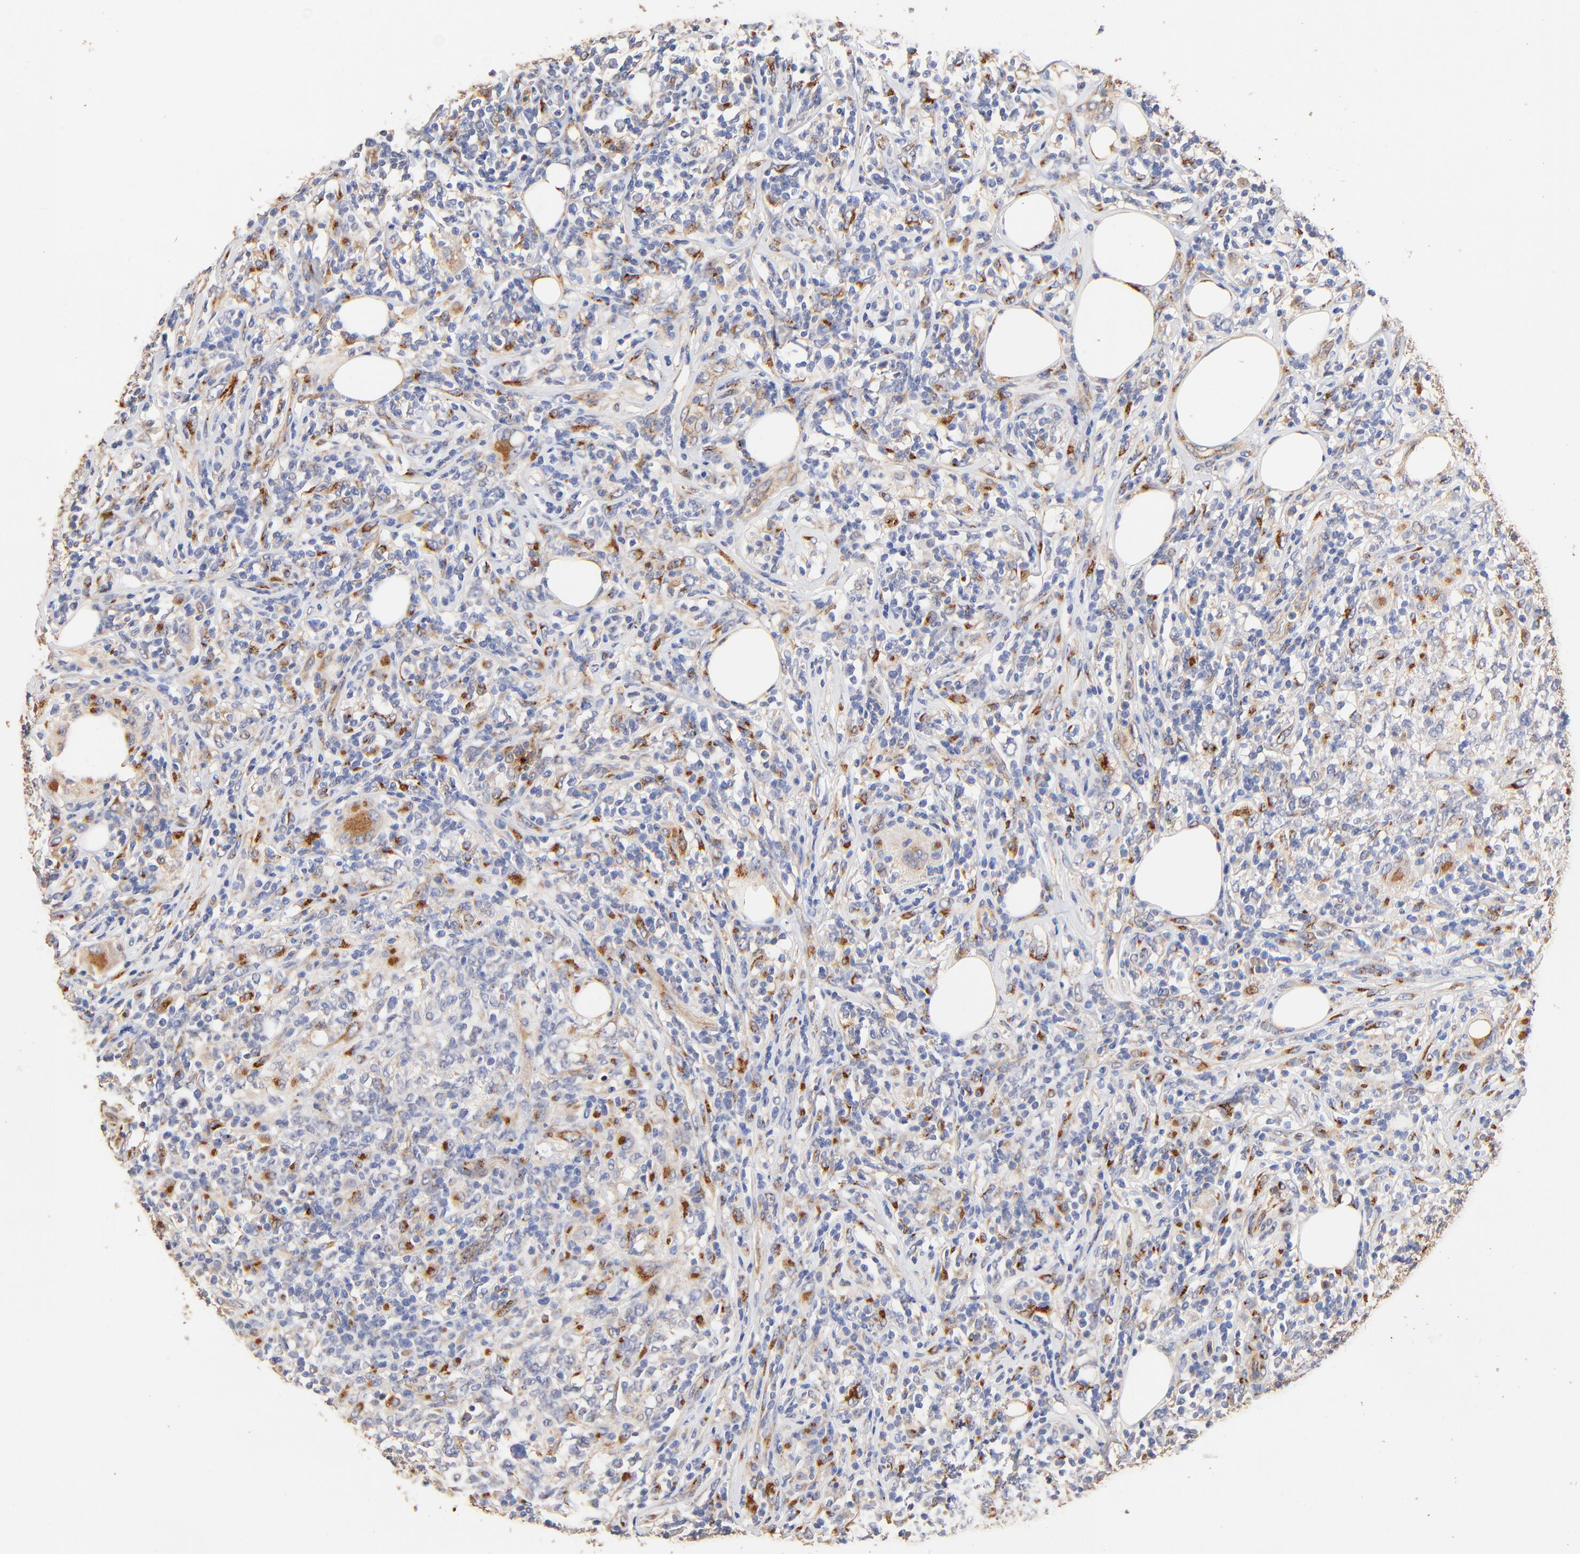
{"staining": {"intensity": "moderate", "quantity": "<25%", "location": "cytoplasmic/membranous"}, "tissue": "lymphoma", "cell_type": "Tumor cells", "image_type": "cancer", "snomed": [{"axis": "morphology", "description": "Malignant lymphoma, non-Hodgkin's type, High grade"}, {"axis": "topography", "description": "Lymph node"}], "caption": "Immunohistochemistry (DAB) staining of human lymphoma reveals moderate cytoplasmic/membranous protein staining in about <25% of tumor cells. Nuclei are stained in blue.", "gene": "FMNL3", "patient": {"sex": "female", "age": 84}}